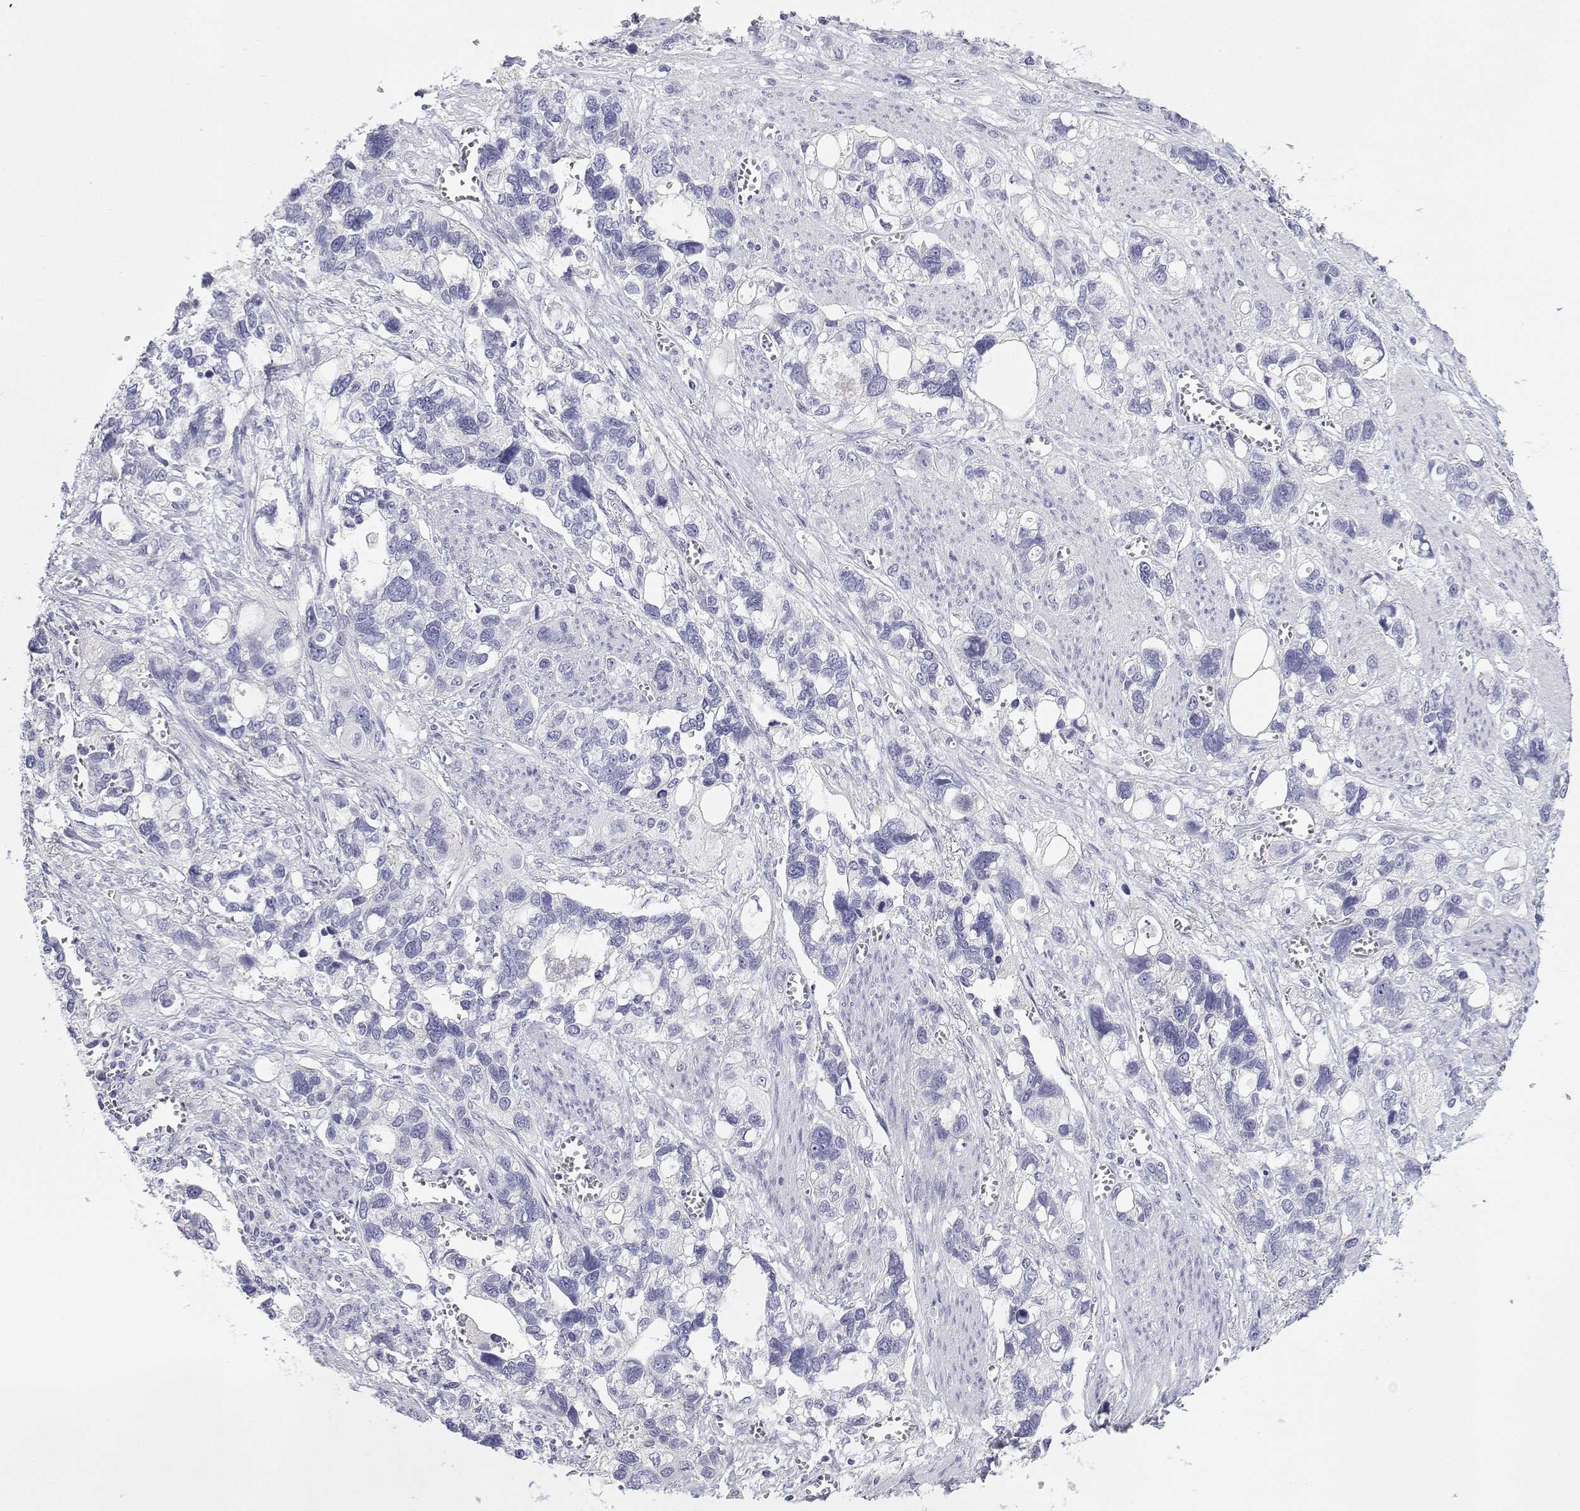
{"staining": {"intensity": "negative", "quantity": "none", "location": "none"}, "tissue": "stomach cancer", "cell_type": "Tumor cells", "image_type": "cancer", "snomed": [{"axis": "morphology", "description": "Adenocarcinoma, NOS"}, {"axis": "topography", "description": "Stomach, upper"}], "caption": "Immunohistochemistry photomicrograph of stomach adenocarcinoma stained for a protein (brown), which demonstrates no expression in tumor cells.", "gene": "BHMT", "patient": {"sex": "female", "age": 81}}